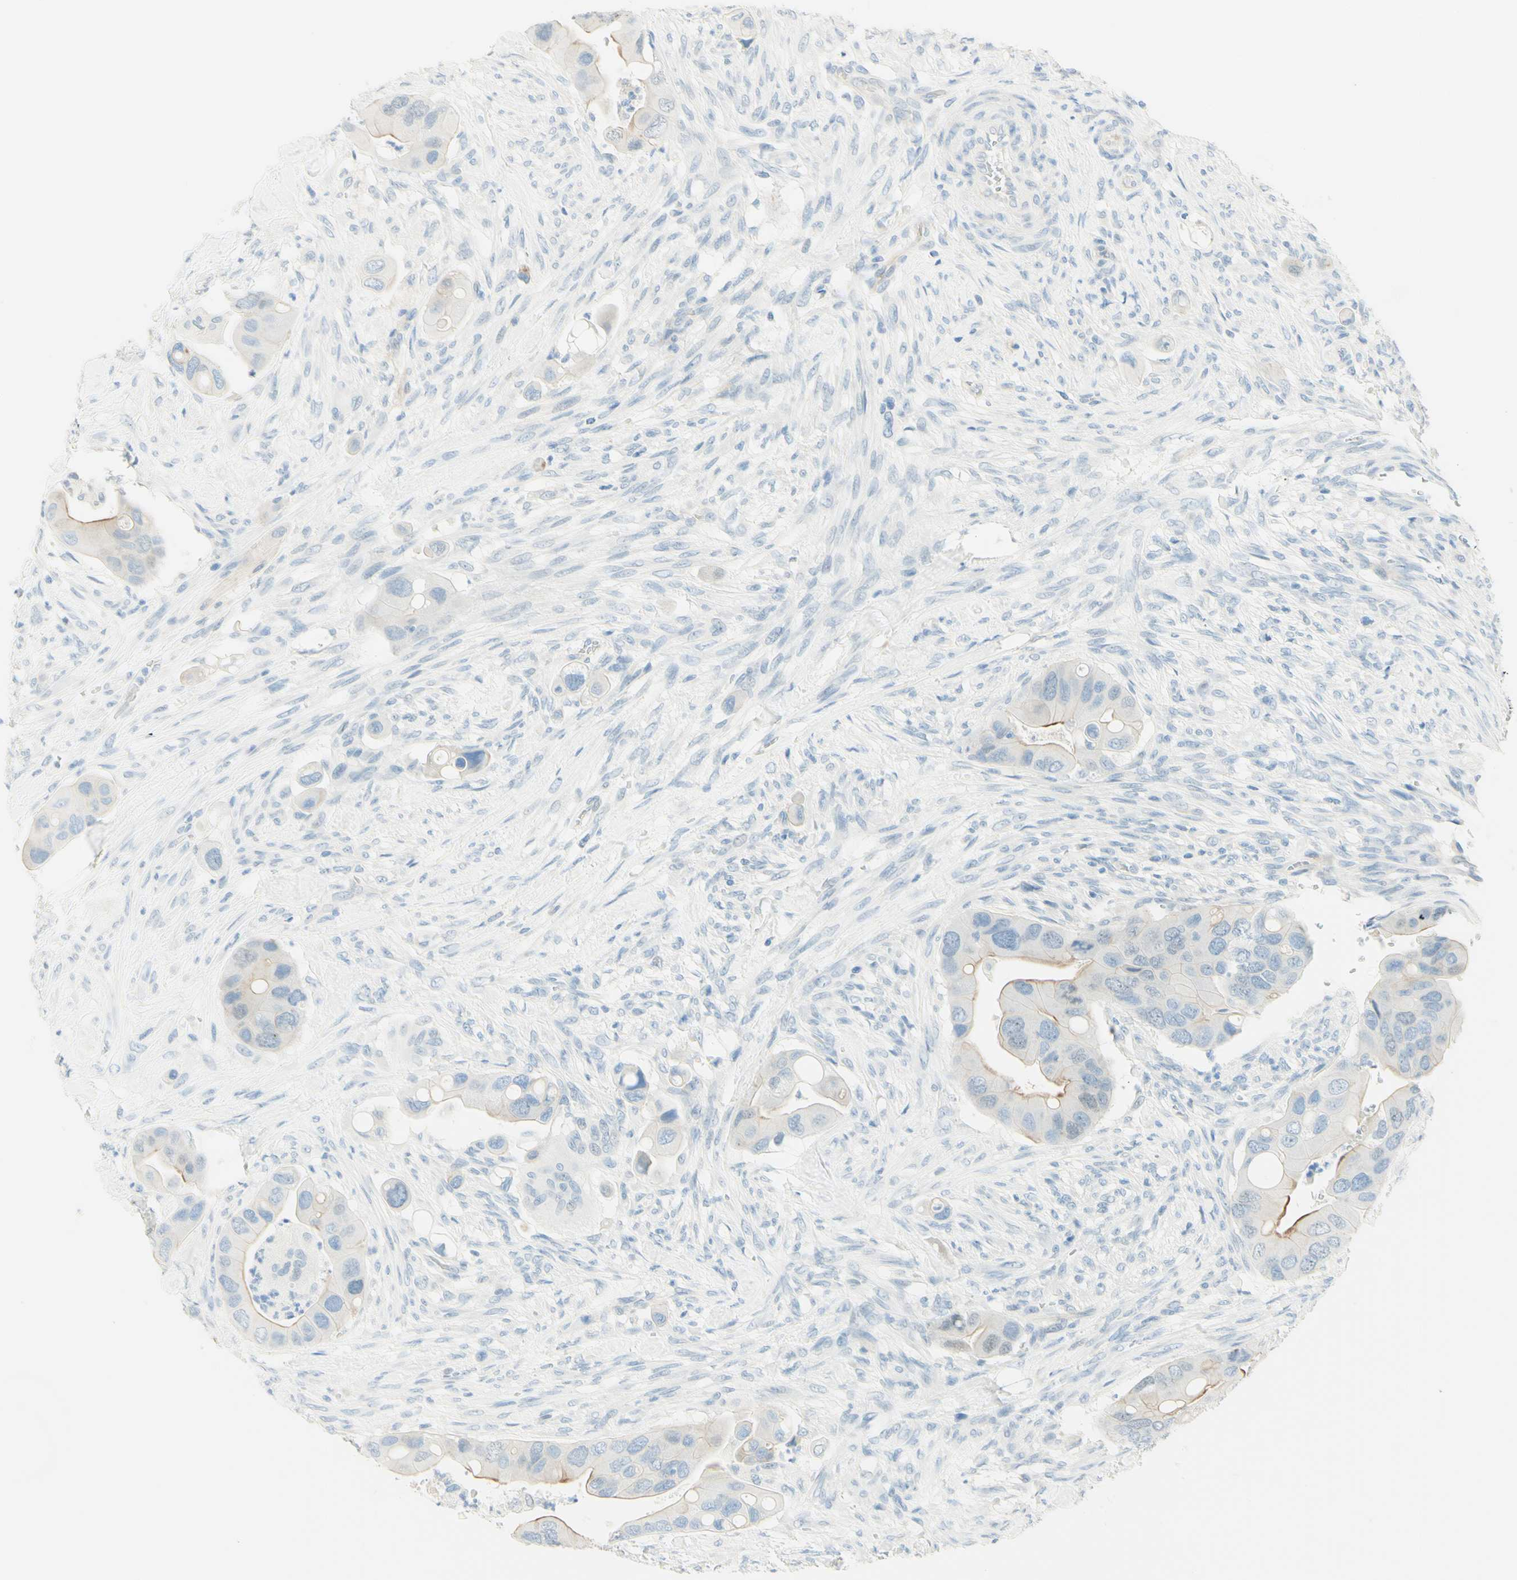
{"staining": {"intensity": "moderate", "quantity": "<25%", "location": "cytoplasmic/membranous"}, "tissue": "colorectal cancer", "cell_type": "Tumor cells", "image_type": "cancer", "snomed": [{"axis": "morphology", "description": "Adenocarcinoma, NOS"}, {"axis": "topography", "description": "Rectum"}], "caption": "A micrograph of colorectal cancer (adenocarcinoma) stained for a protein demonstrates moderate cytoplasmic/membranous brown staining in tumor cells. The staining was performed using DAB, with brown indicating positive protein expression. Nuclei are stained blue with hematoxylin.", "gene": "TMEM132D", "patient": {"sex": "female", "age": 57}}